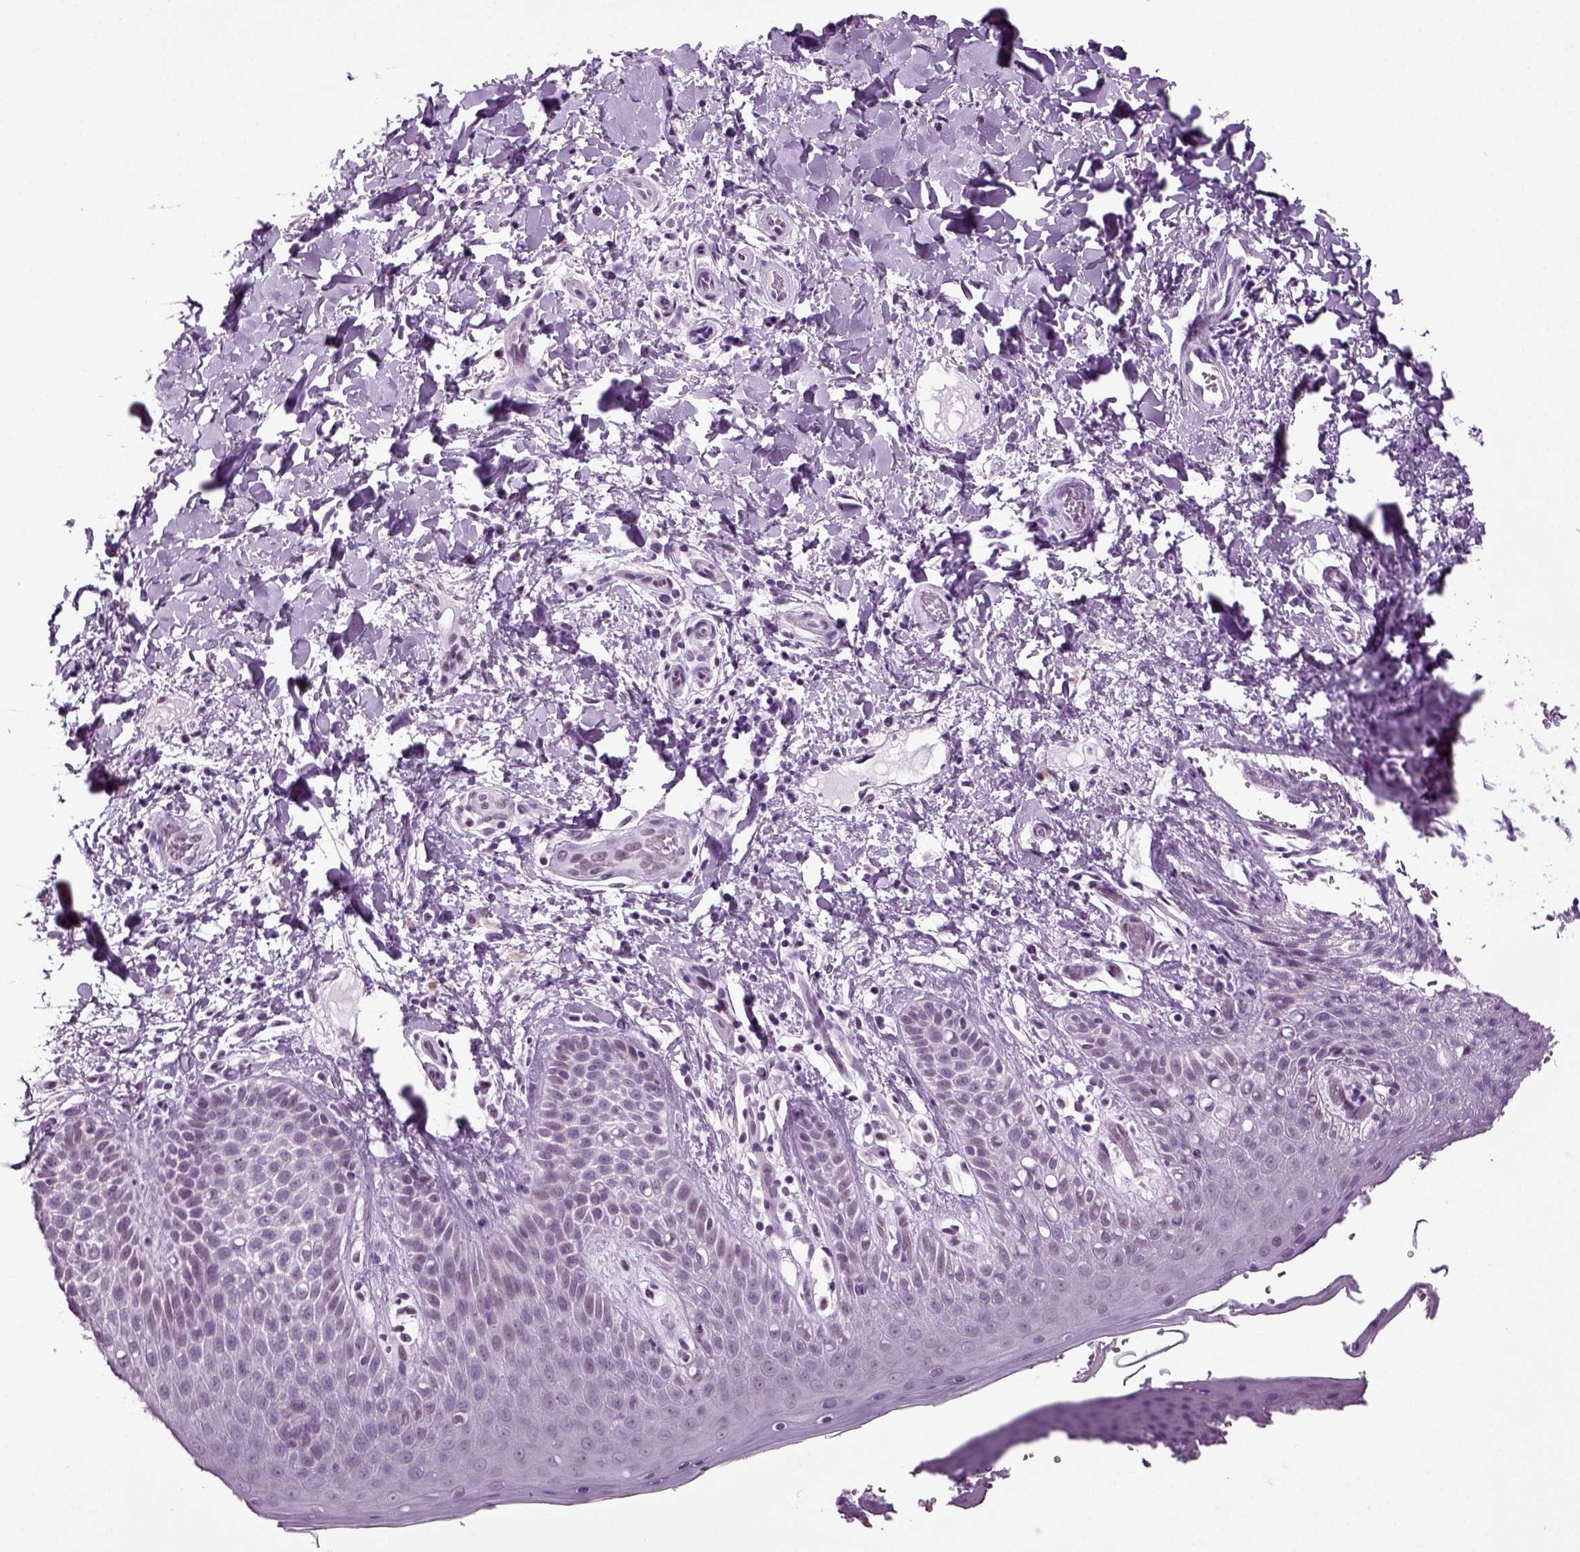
{"staining": {"intensity": "negative", "quantity": "none", "location": "none"}, "tissue": "skin", "cell_type": "Epidermal cells", "image_type": "normal", "snomed": [{"axis": "morphology", "description": "Normal tissue, NOS"}, {"axis": "topography", "description": "Anal"}], "caption": "The immunohistochemistry micrograph has no significant staining in epidermal cells of skin.", "gene": "RFX3", "patient": {"sex": "male", "age": 36}}